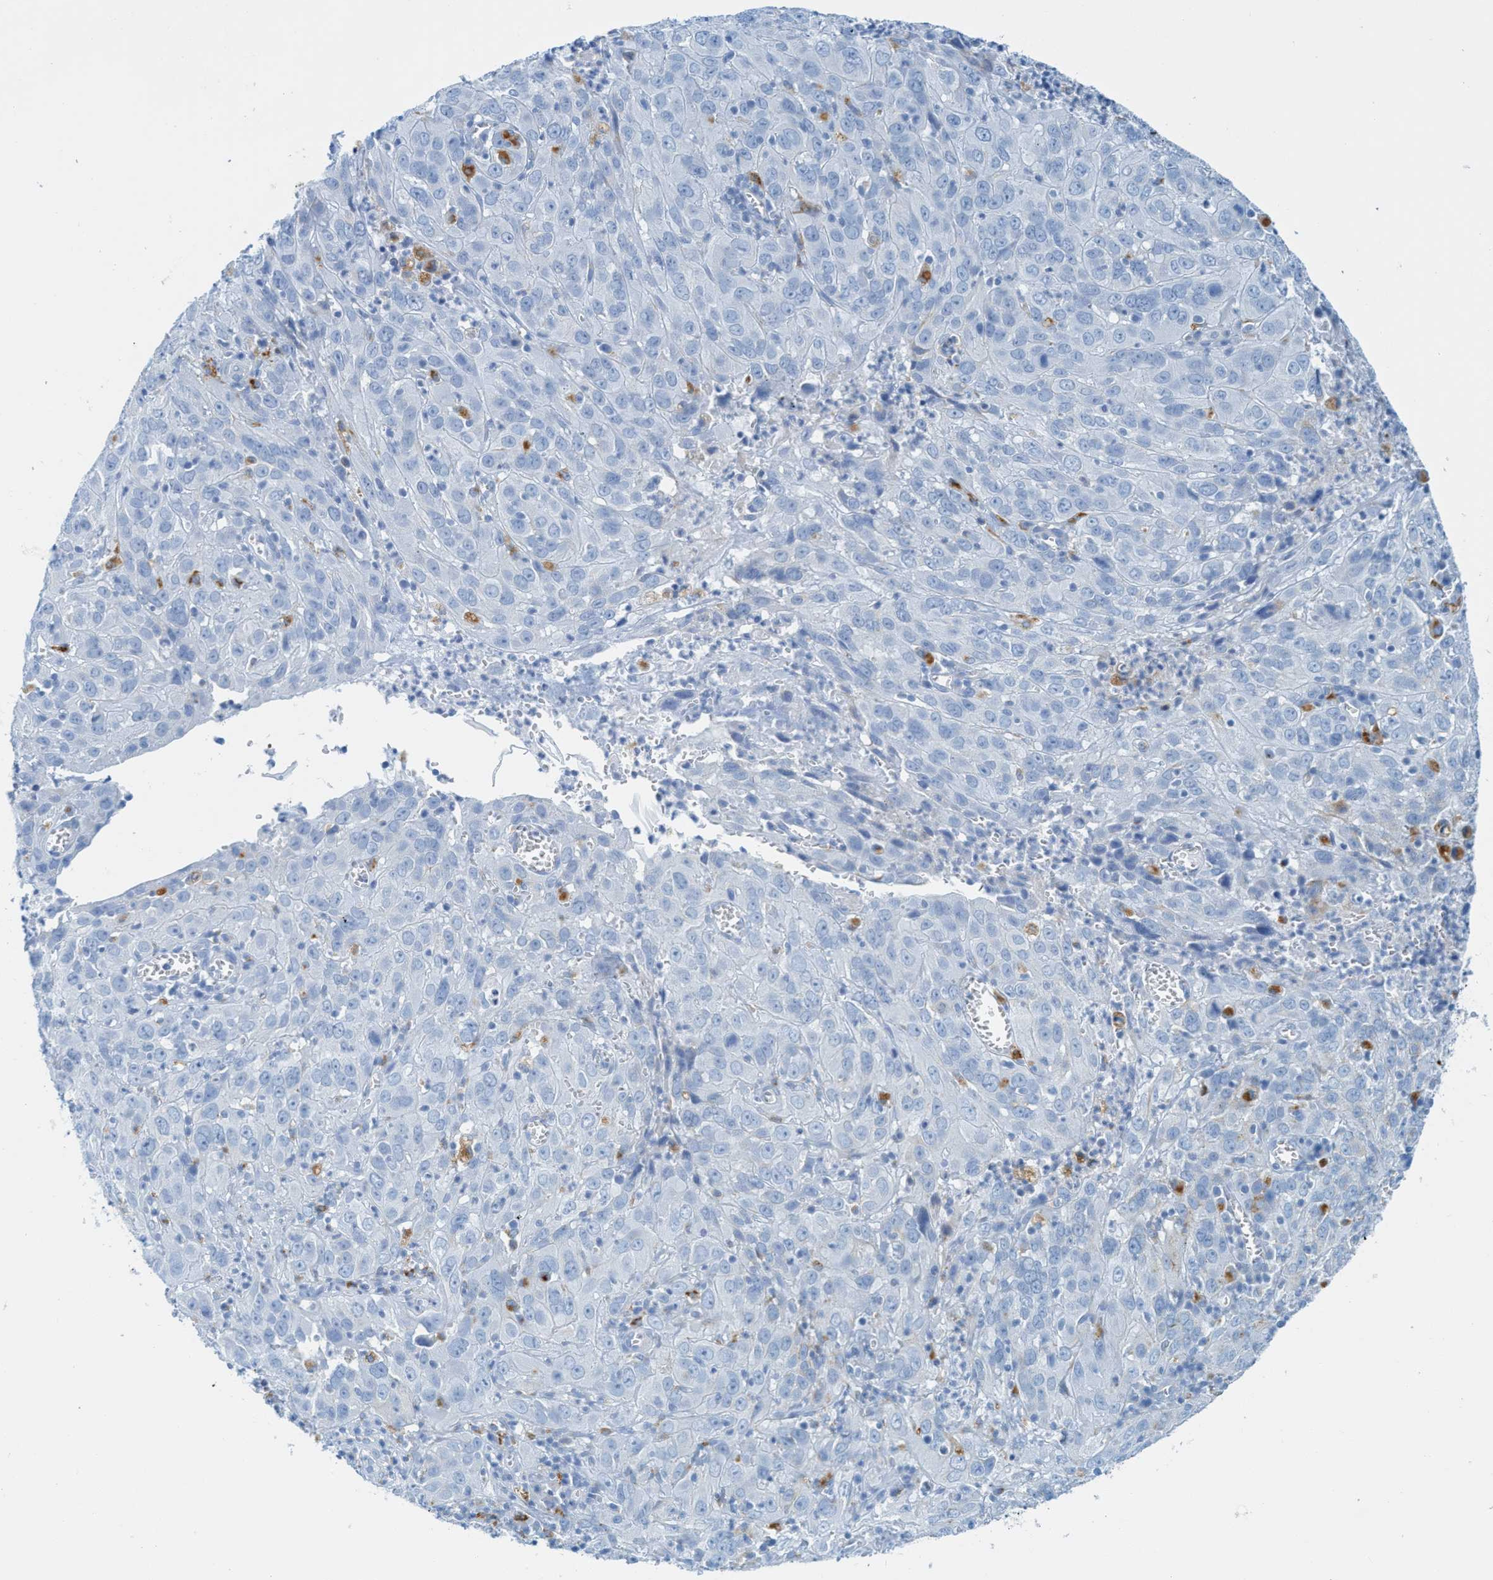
{"staining": {"intensity": "negative", "quantity": "none", "location": "none"}, "tissue": "cervical cancer", "cell_type": "Tumor cells", "image_type": "cancer", "snomed": [{"axis": "morphology", "description": "Squamous cell carcinoma, NOS"}, {"axis": "topography", "description": "Cervix"}], "caption": "Immunohistochemistry photomicrograph of neoplastic tissue: human cervical squamous cell carcinoma stained with DAB (3,3'-diaminobenzidine) displays no significant protein staining in tumor cells. The staining is performed using DAB brown chromogen with nuclei counter-stained in using hematoxylin.", "gene": "C21orf62", "patient": {"sex": "female", "age": 32}}